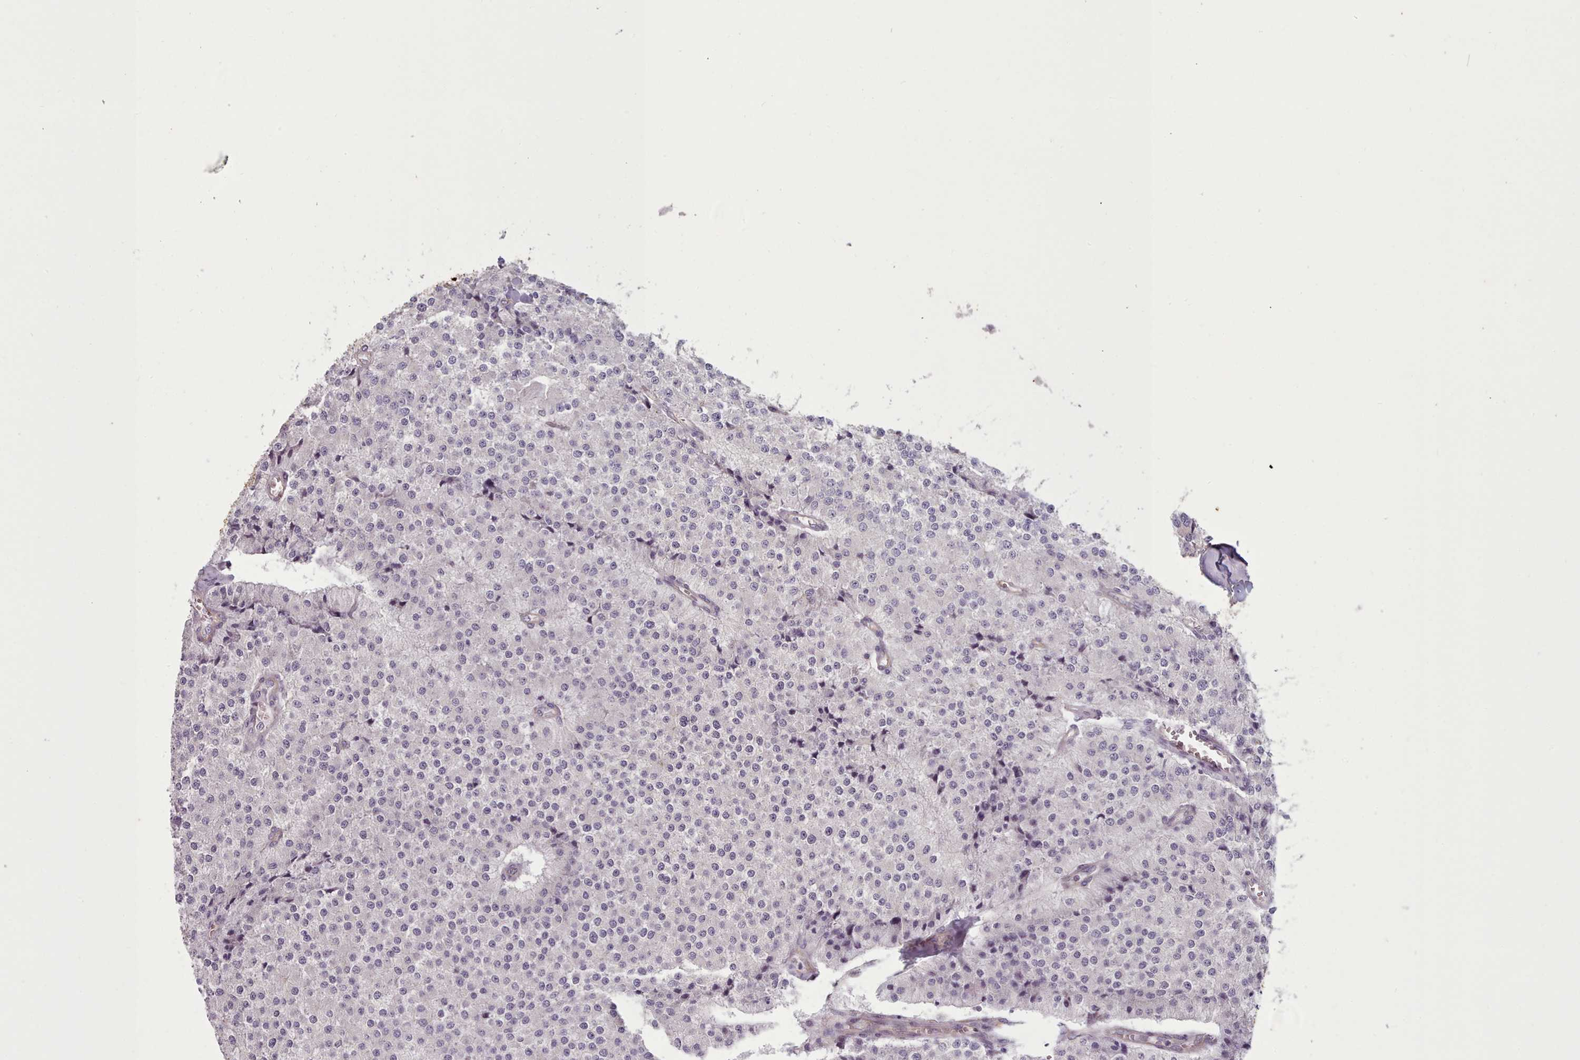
{"staining": {"intensity": "negative", "quantity": "none", "location": "none"}, "tissue": "carcinoid", "cell_type": "Tumor cells", "image_type": "cancer", "snomed": [{"axis": "morphology", "description": "Carcinoid, malignant, NOS"}, {"axis": "topography", "description": "Colon"}], "caption": "DAB immunohistochemical staining of carcinoid (malignant) demonstrates no significant staining in tumor cells.", "gene": "PLD4", "patient": {"sex": "female", "age": 52}}